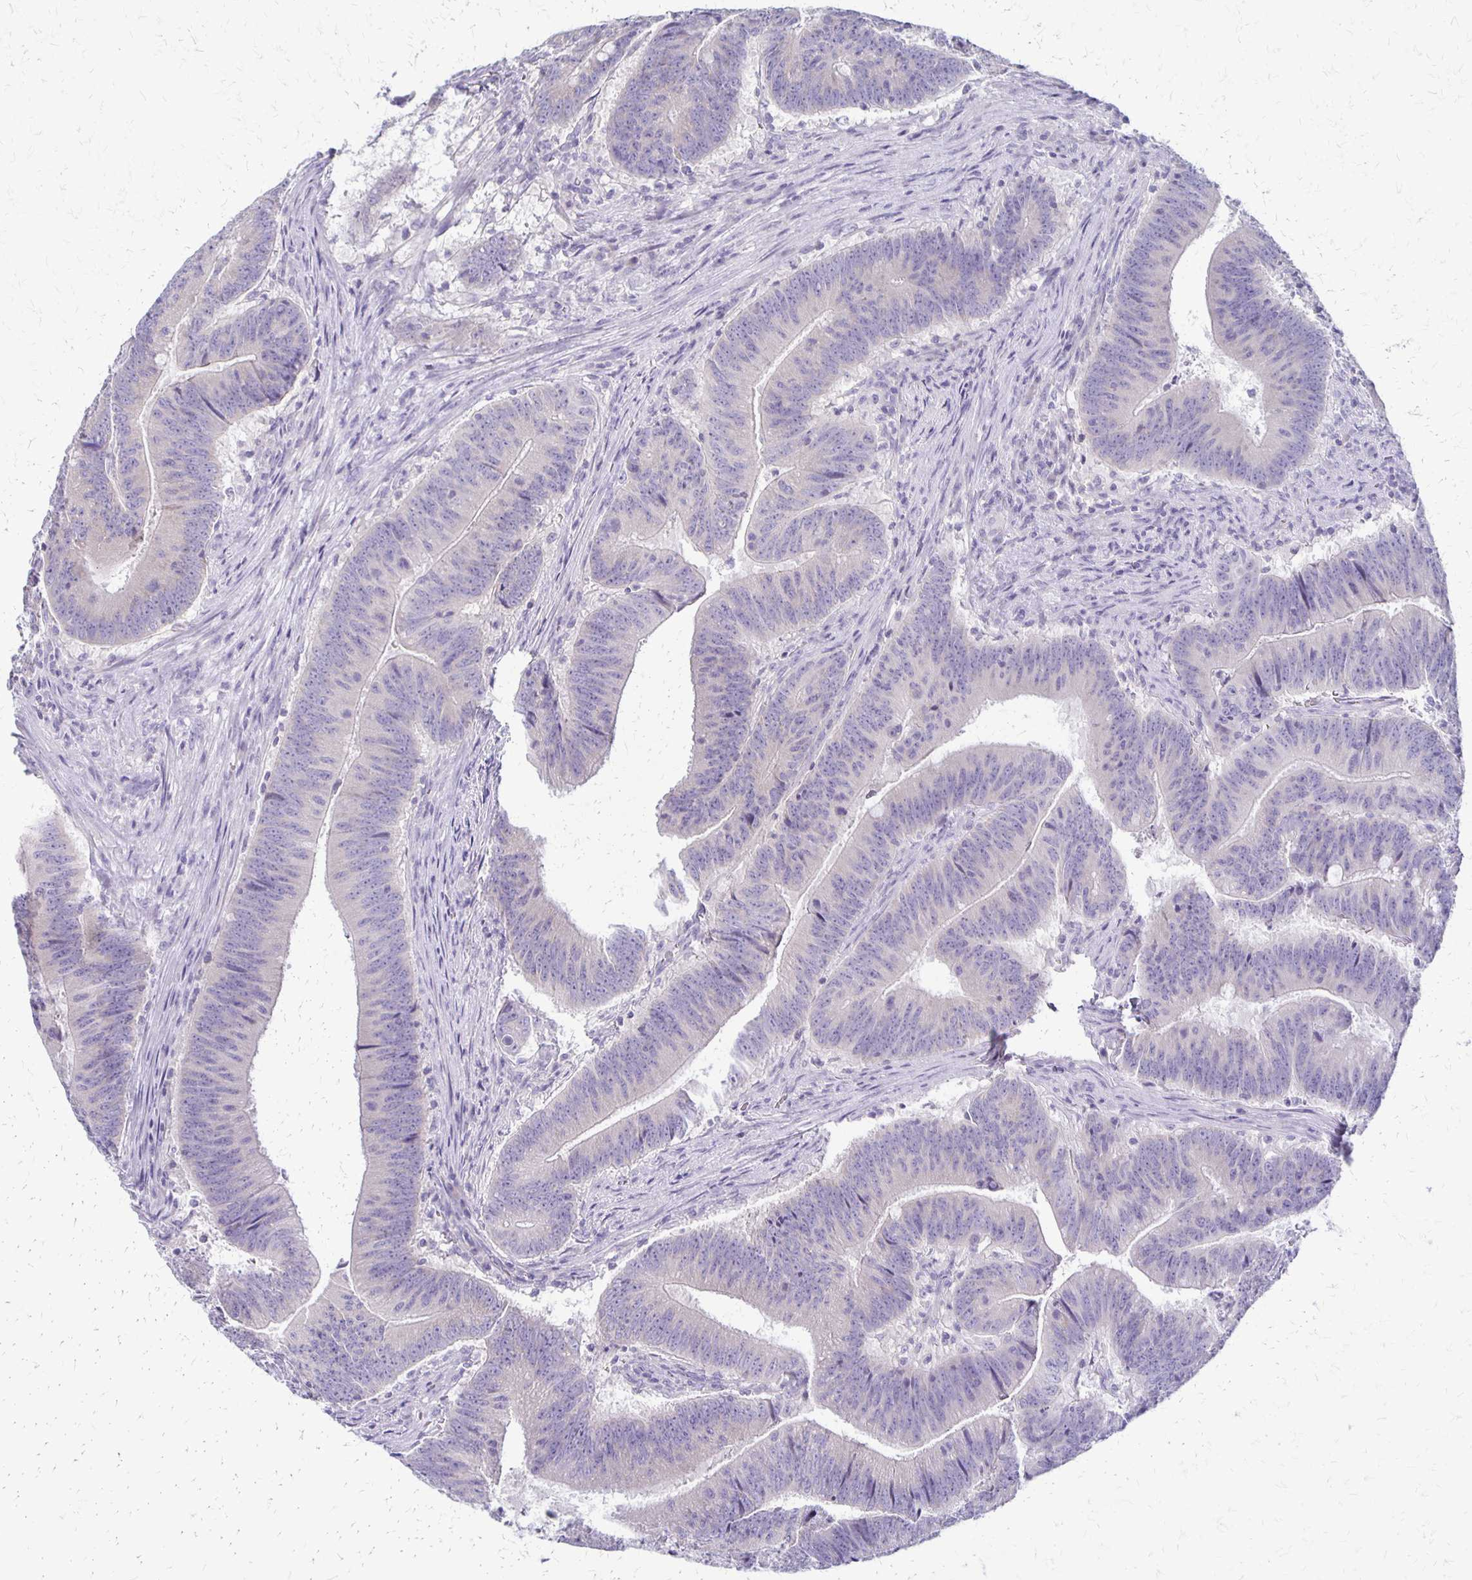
{"staining": {"intensity": "negative", "quantity": "none", "location": "none"}, "tissue": "colorectal cancer", "cell_type": "Tumor cells", "image_type": "cancer", "snomed": [{"axis": "morphology", "description": "Adenocarcinoma, NOS"}, {"axis": "topography", "description": "Colon"}], "caption": "The micrograph exhibits no staining of tumor cells in colorectal adenocarcinoma.", "gene": "RHOC", "patient": {"sex": "female", "age": 87}}